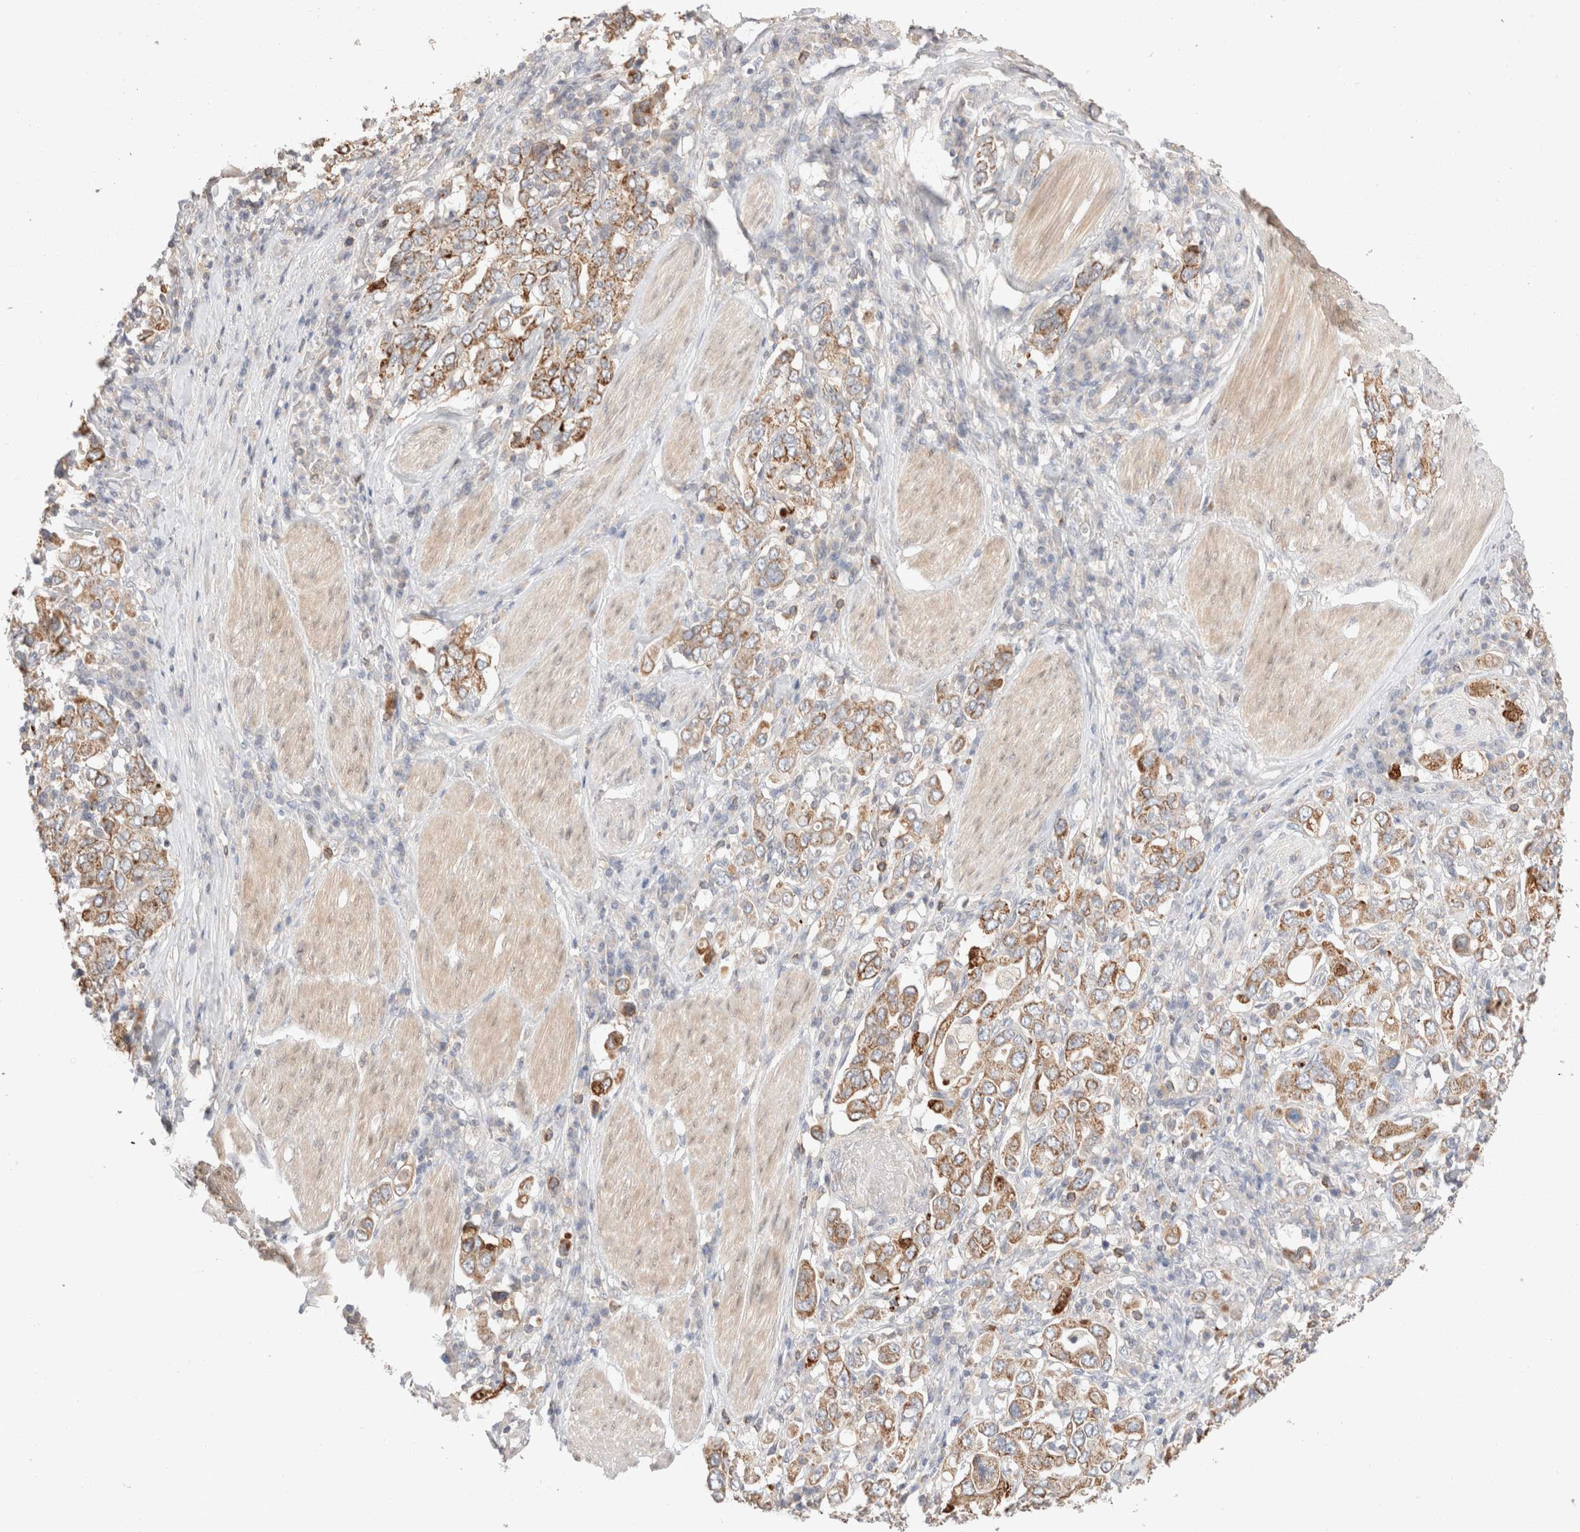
{"staining": {"intensity": "moderate", "quantity": ">75%", "location": "cytoplasmic/membranous"}, "tissue": "stomach cancer", "cell_type": "Tumor cells", "image_type": "cancer", "snomed": [{"axis": "morphology", "description": "Adenocarcinoma, NOS"}, {"axis": "topography", "description": "Stomach, upper"}], "caption": "This is a photomicrograph of immunohistochemistry staining of stomach cancer (adenocarcinoma), which shows moderate staining in the cytoplasmic/membranous of tumor cells.", "gene": "TRIM41", "patient": {"sex": "male", "age": 62}}